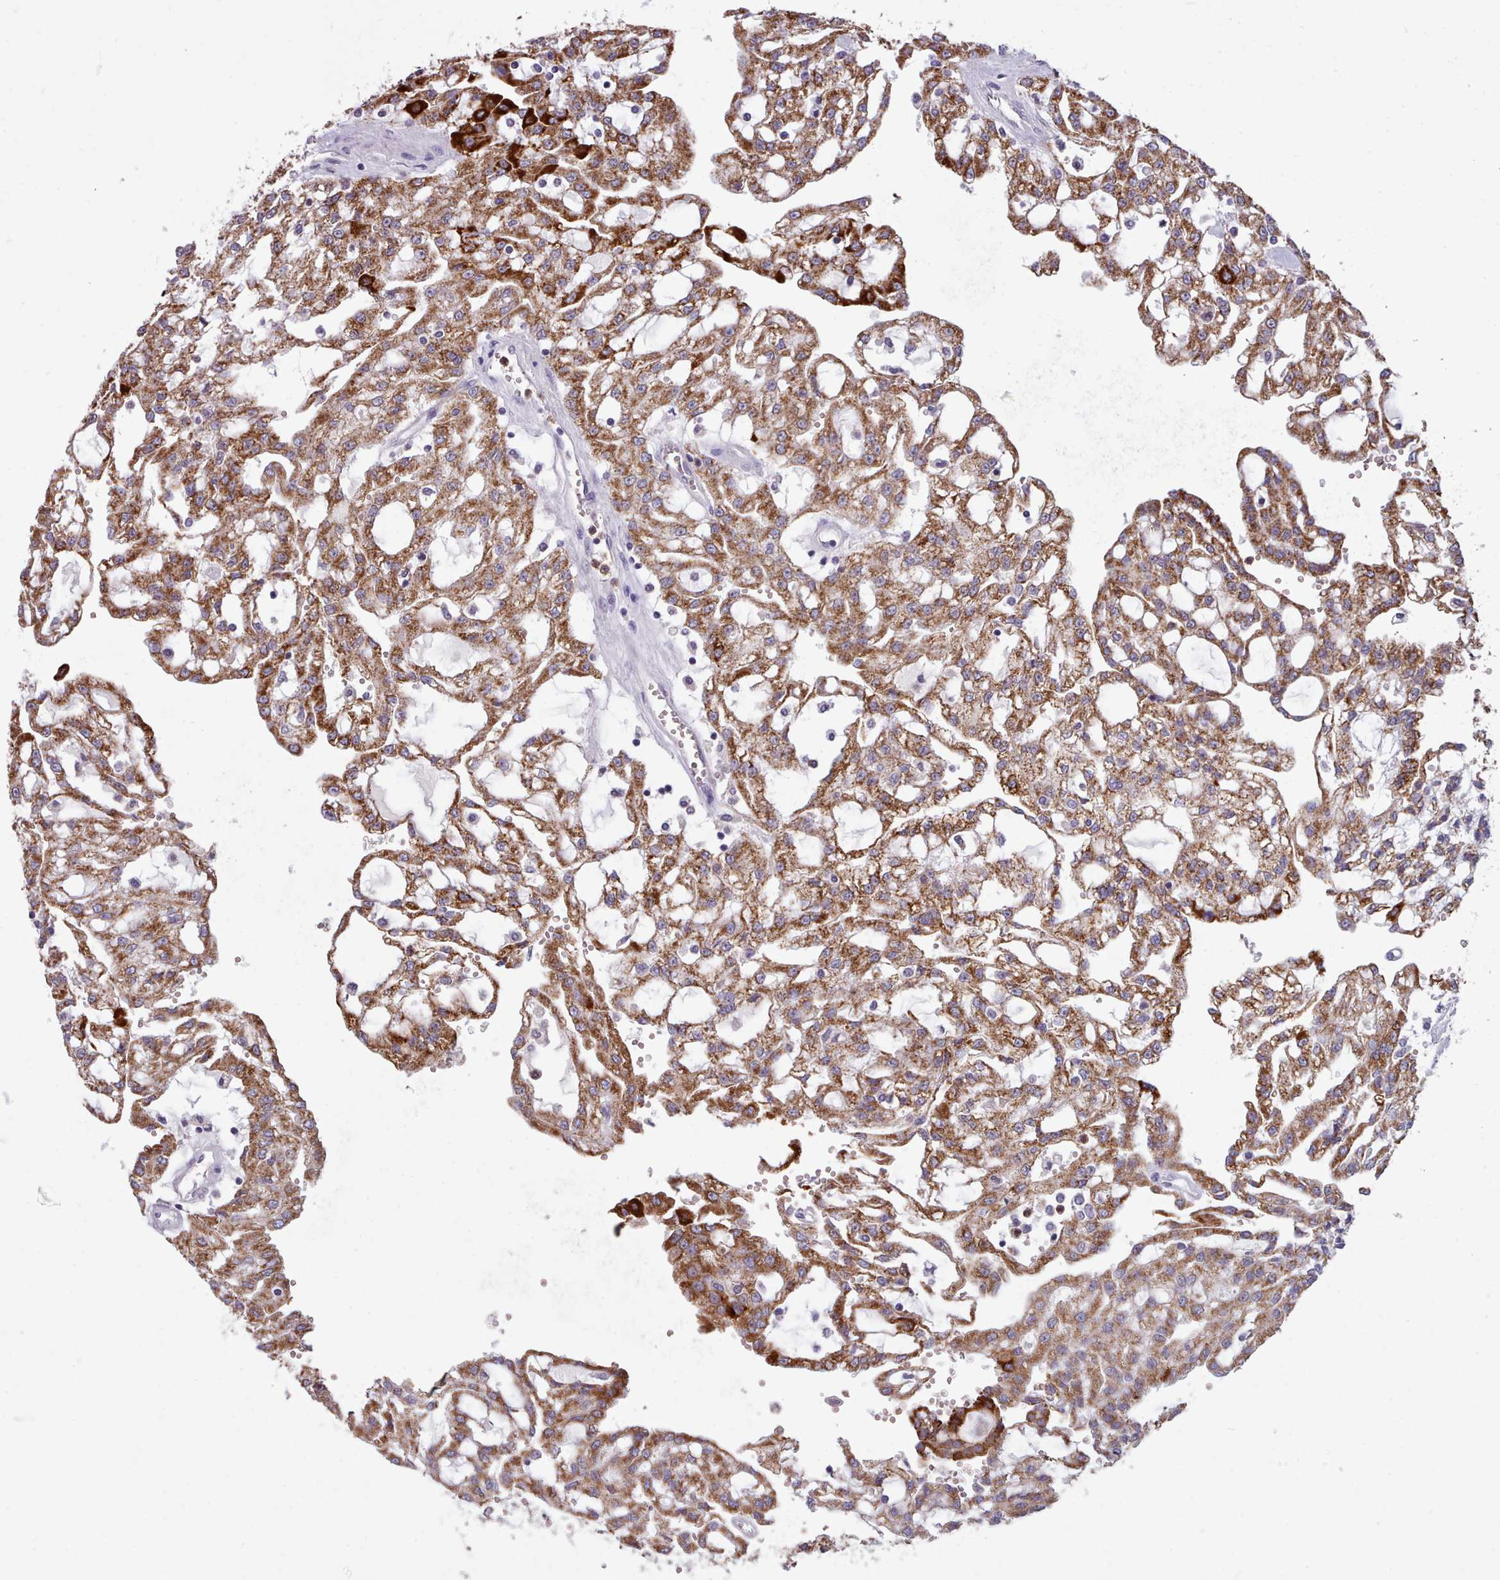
{"staining": {"intensity": "strong", "quantity": ">75%", "location": "cytoplasmic/membranous"}, "tissue": "renal cancer", "cell_type": "Tumor cells", "image_type": "cancer", "snomed": [{"axis": "morphology", "description": "Adenocarcinoma, NOS"}, {"axis": "topography", "description": "Kidney"}], "caption": "Immunohistochemistry staining of renal cancer, which demonstrates high levels of strong cytoplasmic/membranous expression in about >75% of tumor cells indicating strong cytoplasmic/membranous protein positivity. The staining was performed using DAB (brown) for protein detection and nuclei were counterstained in hematoxylin (blue).", "gene": "KCTD16", "patient": {"sex": "male", "age": 63}}